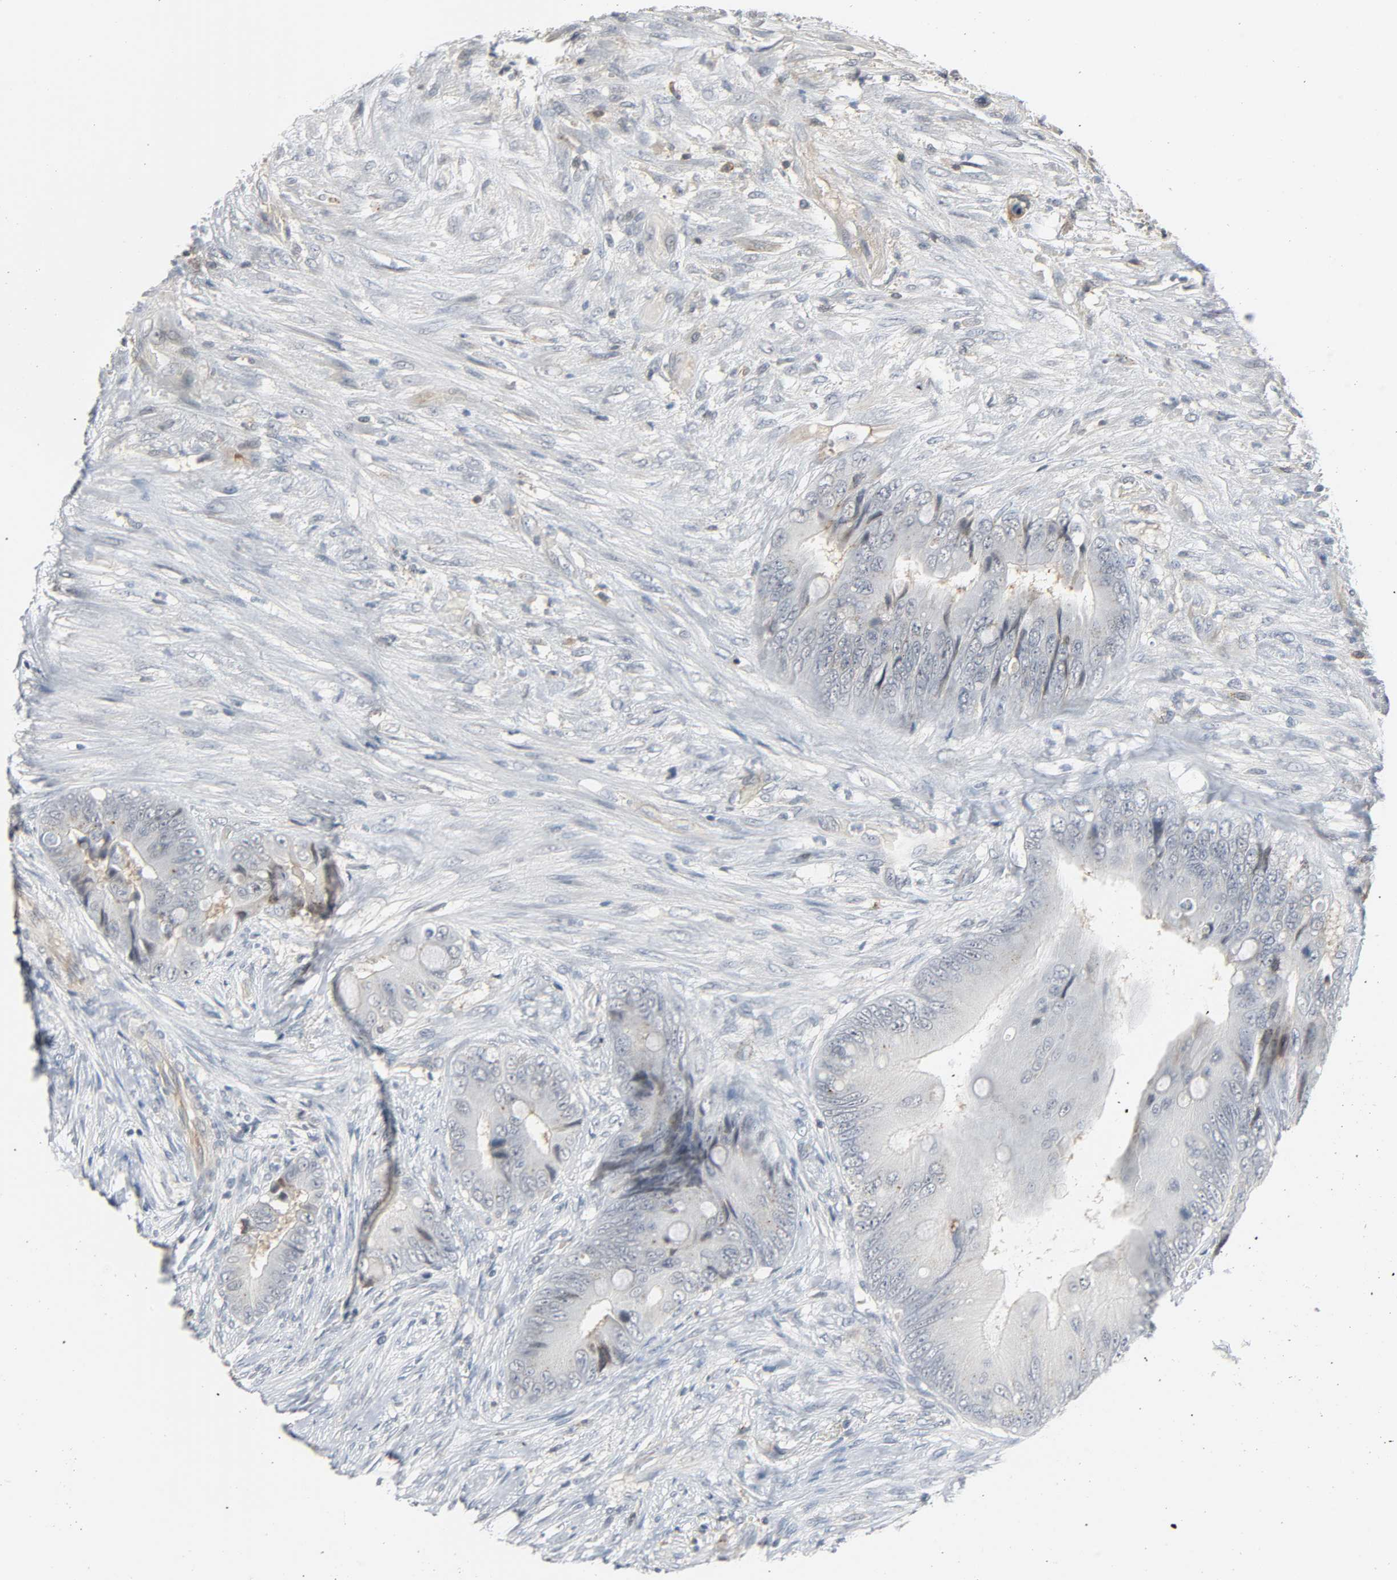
{"staining": {"intensity": "negative", "quantity": "none", "location": "none"}, "tissue": "colorectal cancer", "cell_type": "Tumor cells", "image_type": "cancer", "snomed": [{"axis": "morphology", "description": "Adenocarcinoma, NOS"}, {"axis": "topography", "description": "Rectum"}], "caption": "Immunohistochemistry (IHC) micrograph of neoplastic tissue: human colorectal cancer (adenocarcinoma) stained with DAB (3,3'-diaminobenzidine) displays no significant protein expression in tumor cells.", "gene": "CD4", "patient": {"sex": "female", "age": 77}}